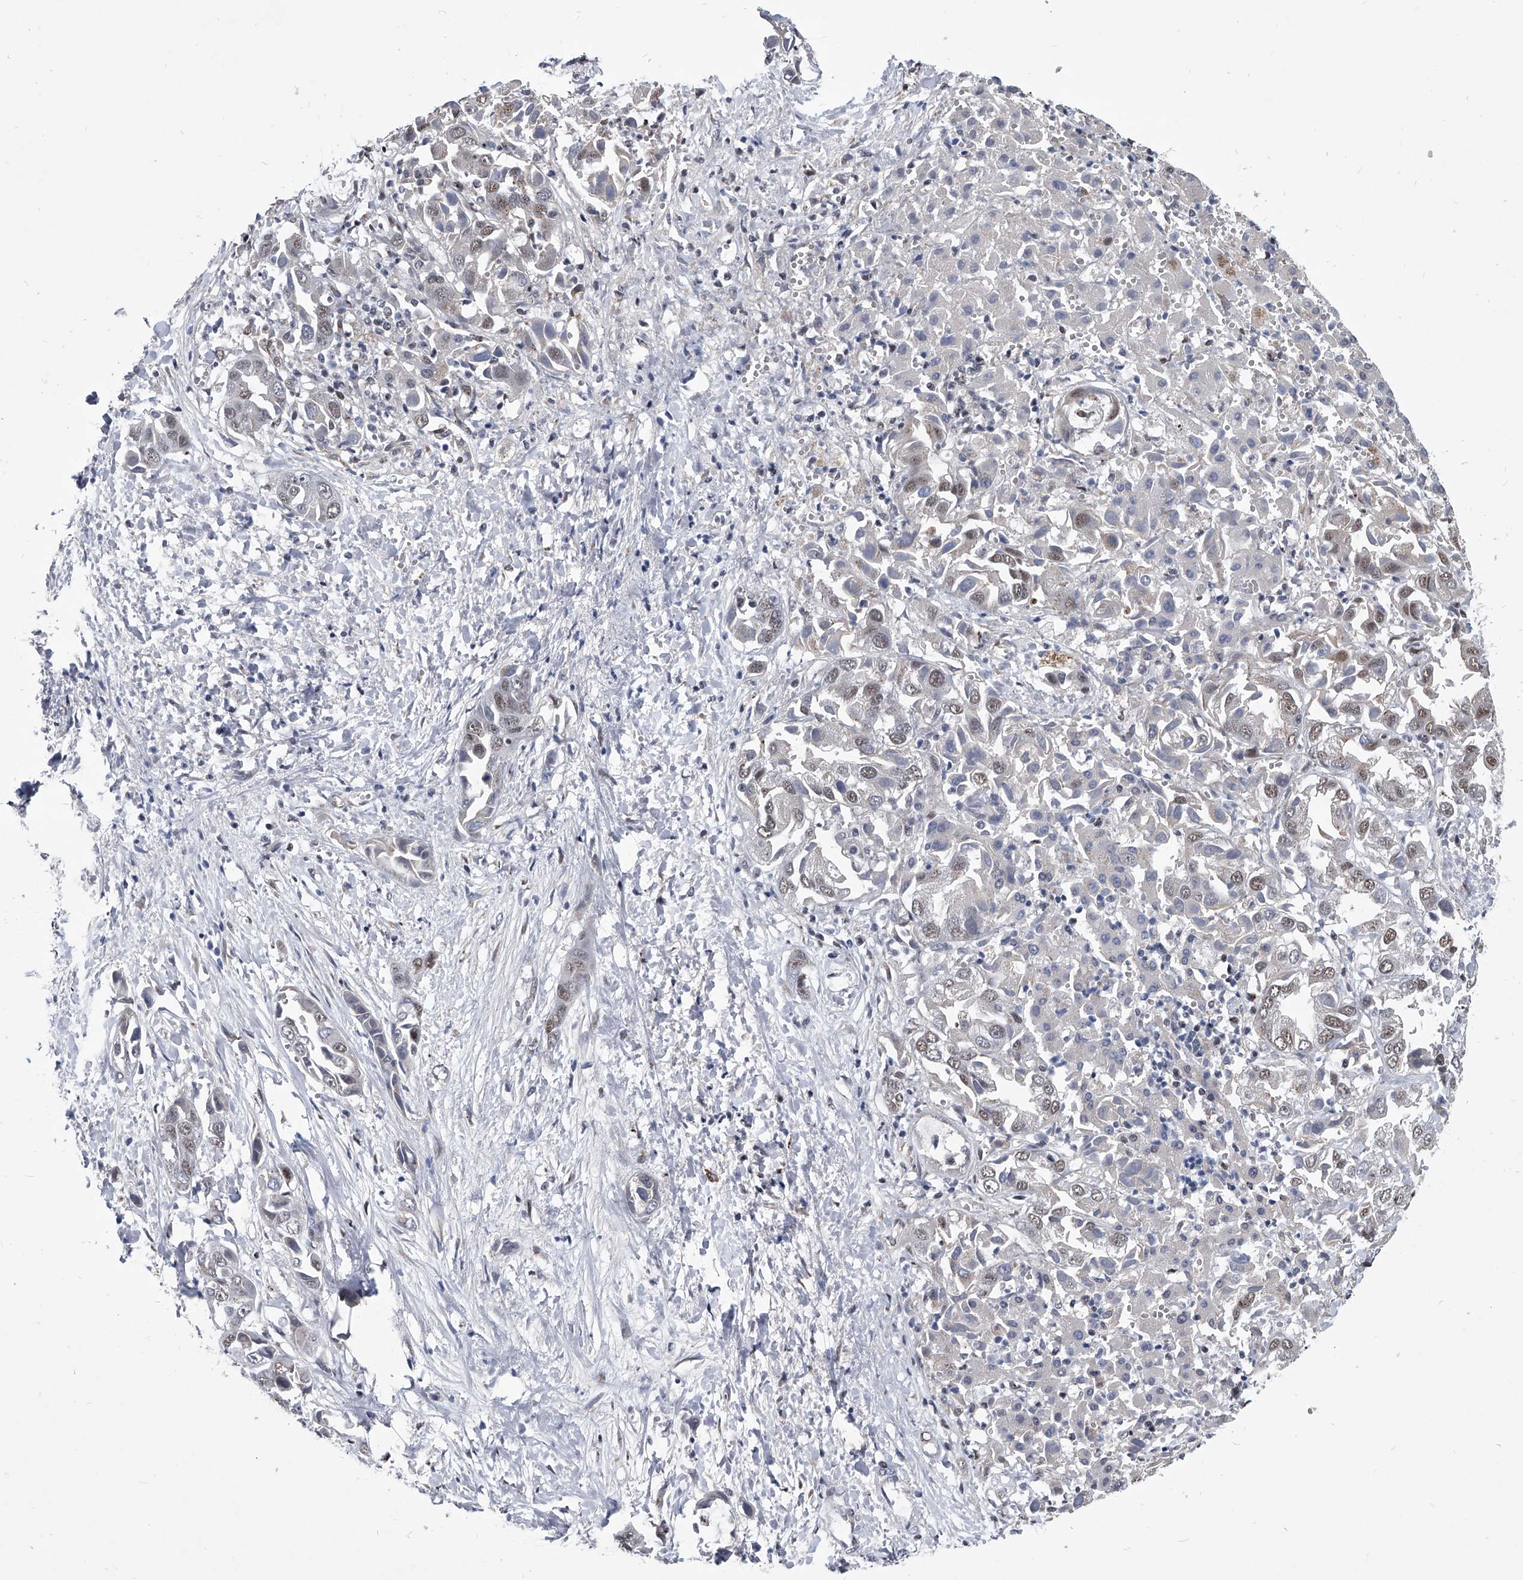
{"staining": {"intensity": "weak", "quantity": "<25%", "location": "nuclear"}, "tissue": "liver cancer", "cell_type": "Tumor cells", "image_type": "cancer", "snomed": [{"axis": "morphology", "description": "Cholangiocarcinoma"}, {"axis": "topography", "description": "Liver"}], "caption": "Tumor cells show no significant positivity in liver cancer (cholangiocarcinoma).", "gene": "ZNF76", "patient": {"sex": "female", "age": 52}}